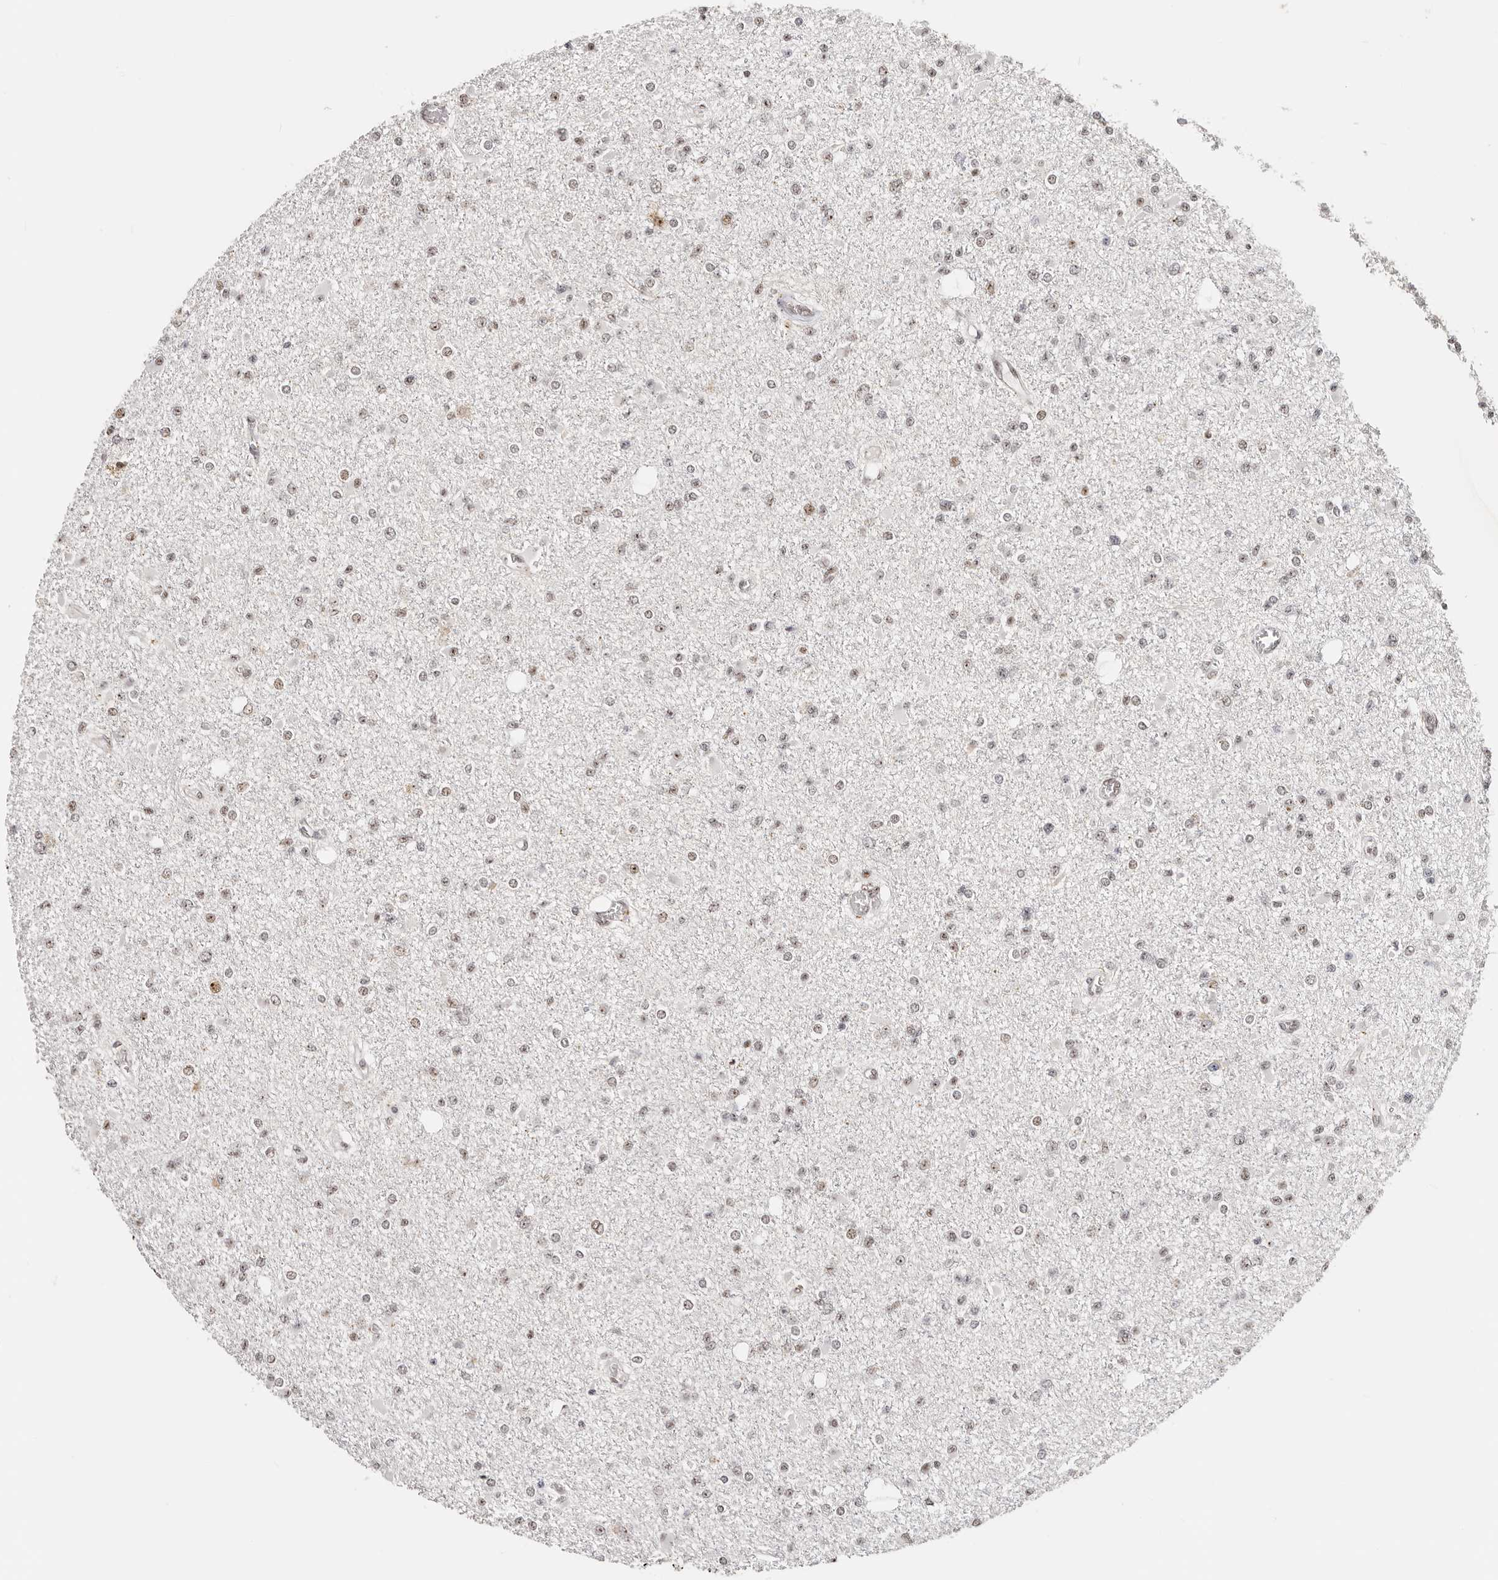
{"staining": {"intensity": "moderate", "quantity": "25%-75%", "location": "nuclear"}, "tissue": "glioma", "cell_type": "Tumor cells", "image_type": "cancer", "snomed": [{"axis": "morphology", "description": "Glioma, malignant, Low grade"}, {"axis": "topography", "description": "Brain"}], "caption": "About 25%-75% of tumor cells in human malignant glioma (low-grade) show moderate nuclear protein positivity as visualized by brown immunohistochemical staining.", "gene": "IQGAP3", "patient": {"sex": "female", "age": 22}}